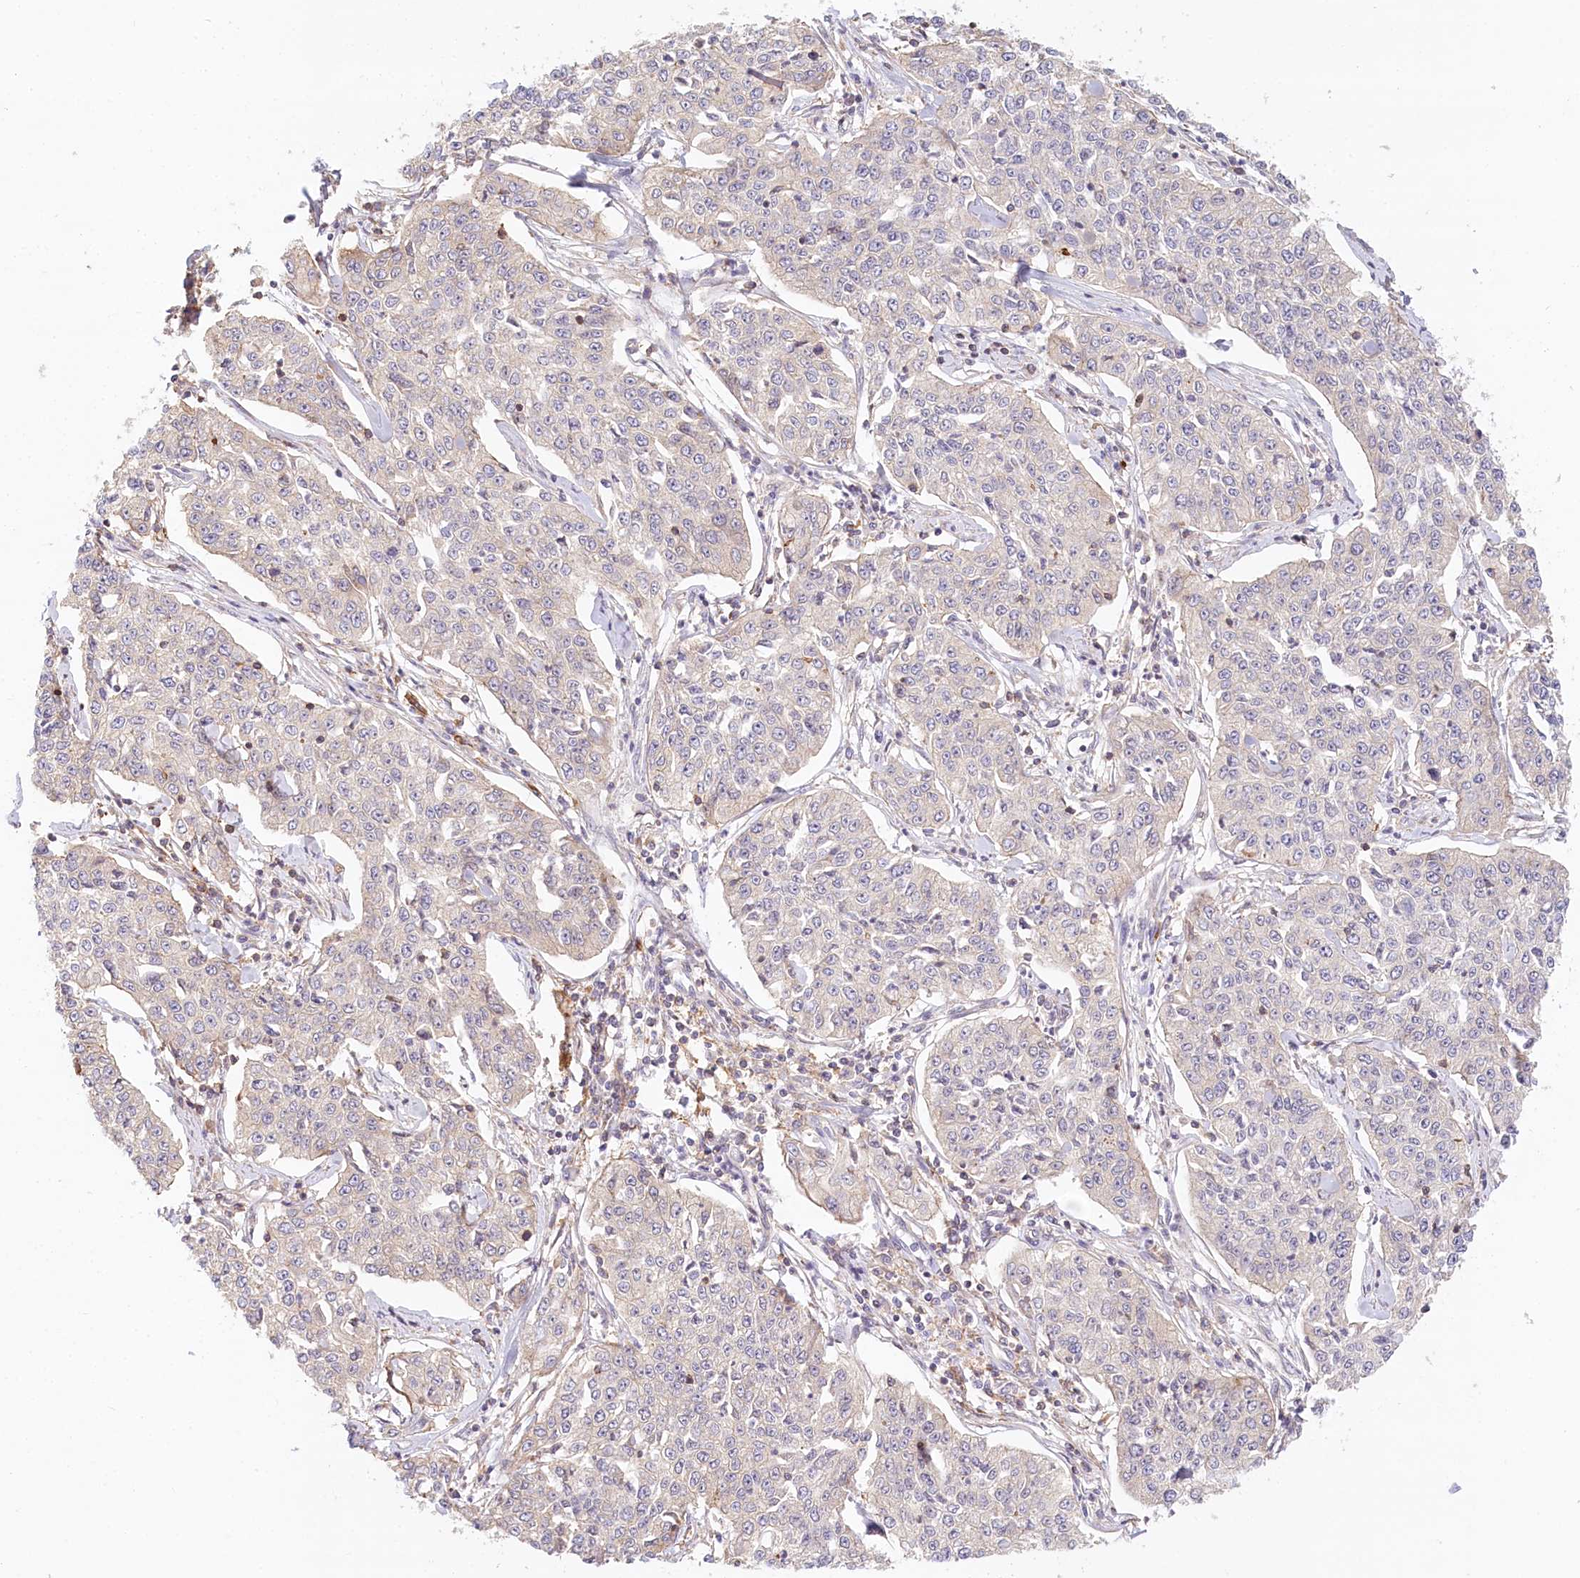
{"staining": {"intensity": "negative", "quantity": "none", "location": "none"}, "tissue": "cervical cancer", "cell_type": "Tumor cells", "image_type": "cancer", "snomed": [{"axis": "morphology", "description": "Squamous cell carcinoma, NOS"}, {"axis": "topography", "description": "Cervix"}], "caption": "Tumor cells are negative for protein expression in human cervical cancer (squamous cell carcinoma).", "gene": "UMPS", "patient": {"sex": "female", "age": 35}}